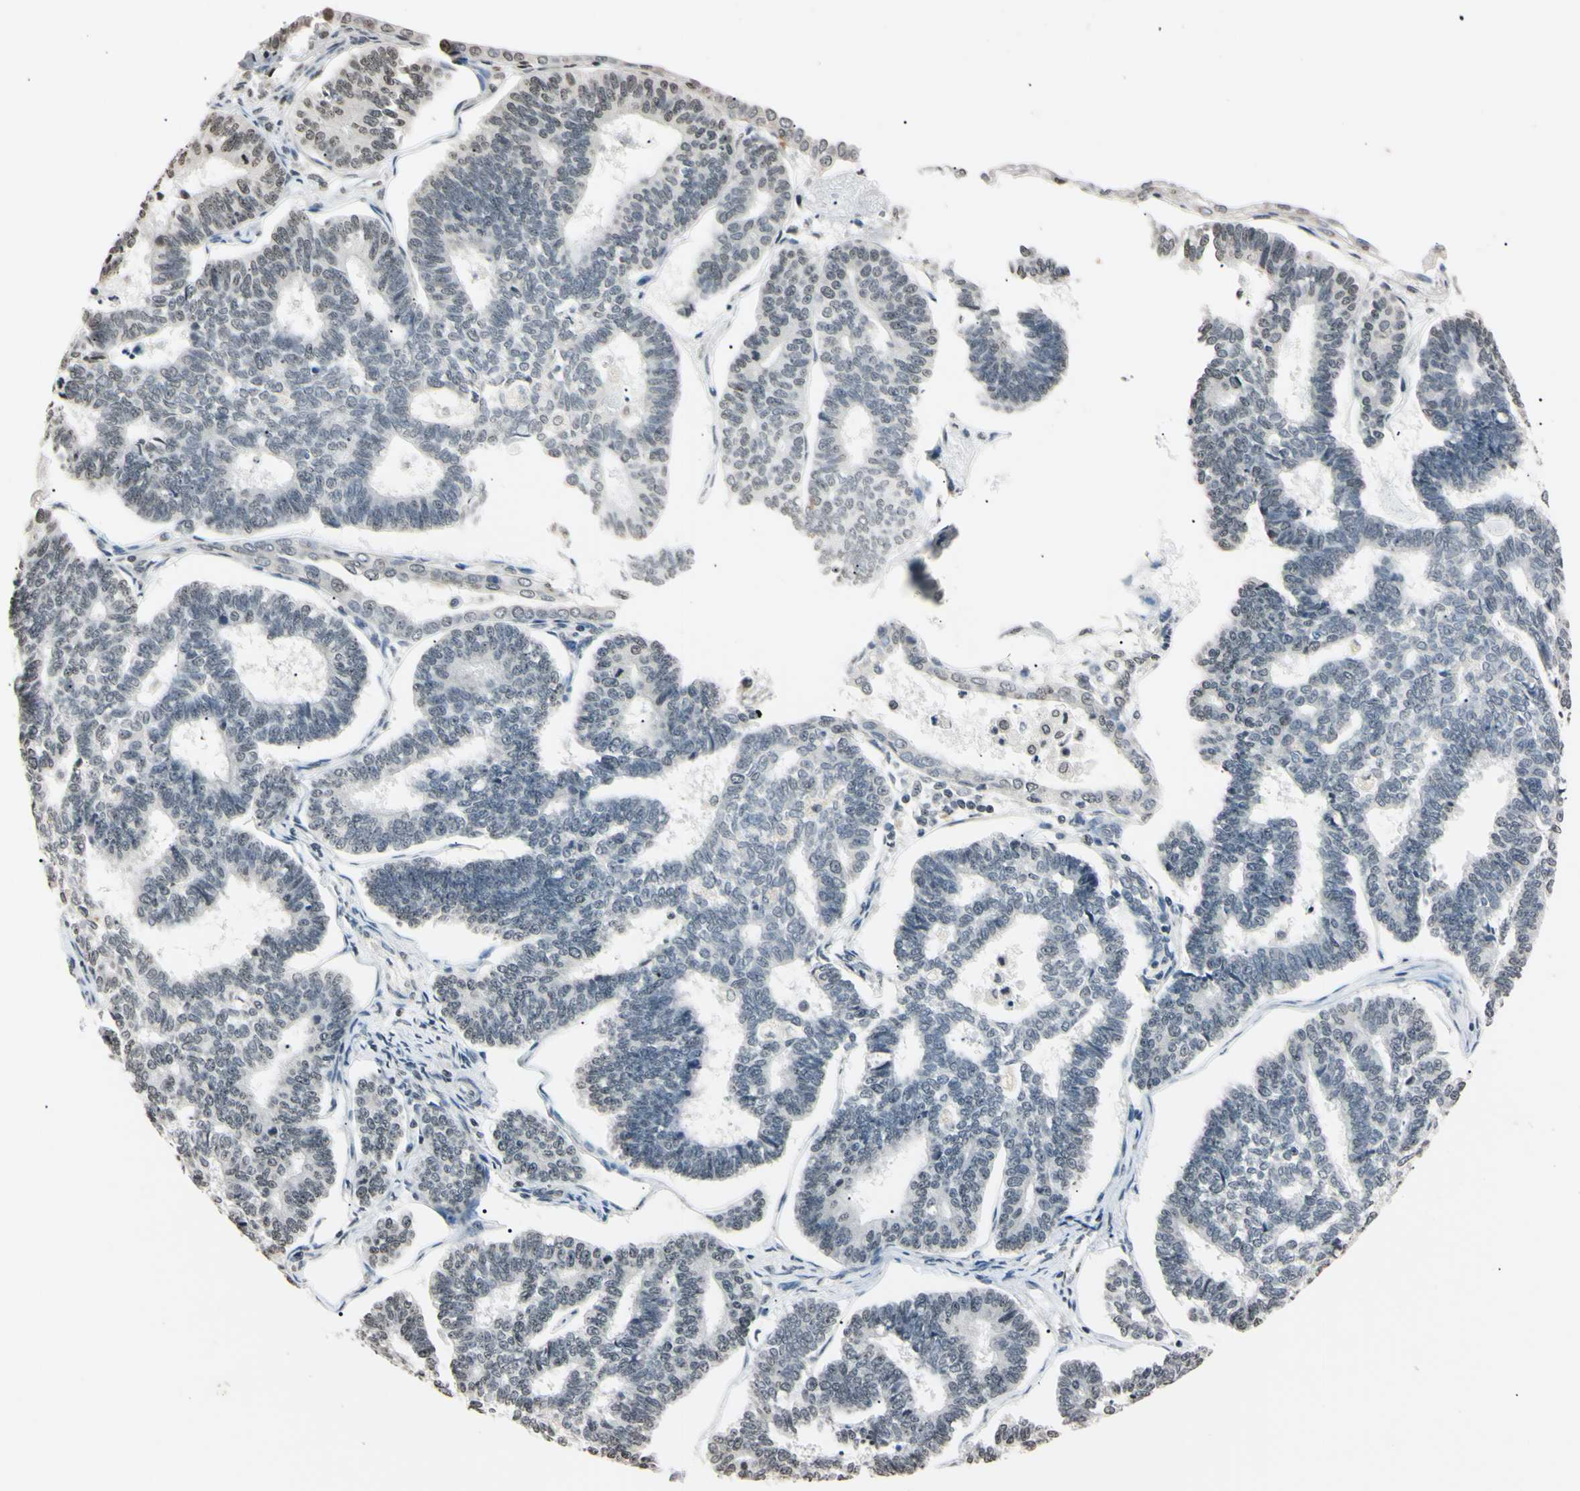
{"staining": {"intensity": "weak", "quantity": "<25%", "location": "nuclear"}, "tissue": "endometrial cancer", "cell_type": "Tumor cells", "image_type": "cancer", "snomed": [{"axis": "morphology", "description": "Adenocarcinoma, NOS"}, {"axis": "topography", "description": "Endometrium"}], "caption": "Human endometrial adenocarcinoma stained for a protein using IHC demonstrates no expression in tumor cells.", "gene": "CDC45", "patient": {"sex": "female", "age": 70}}